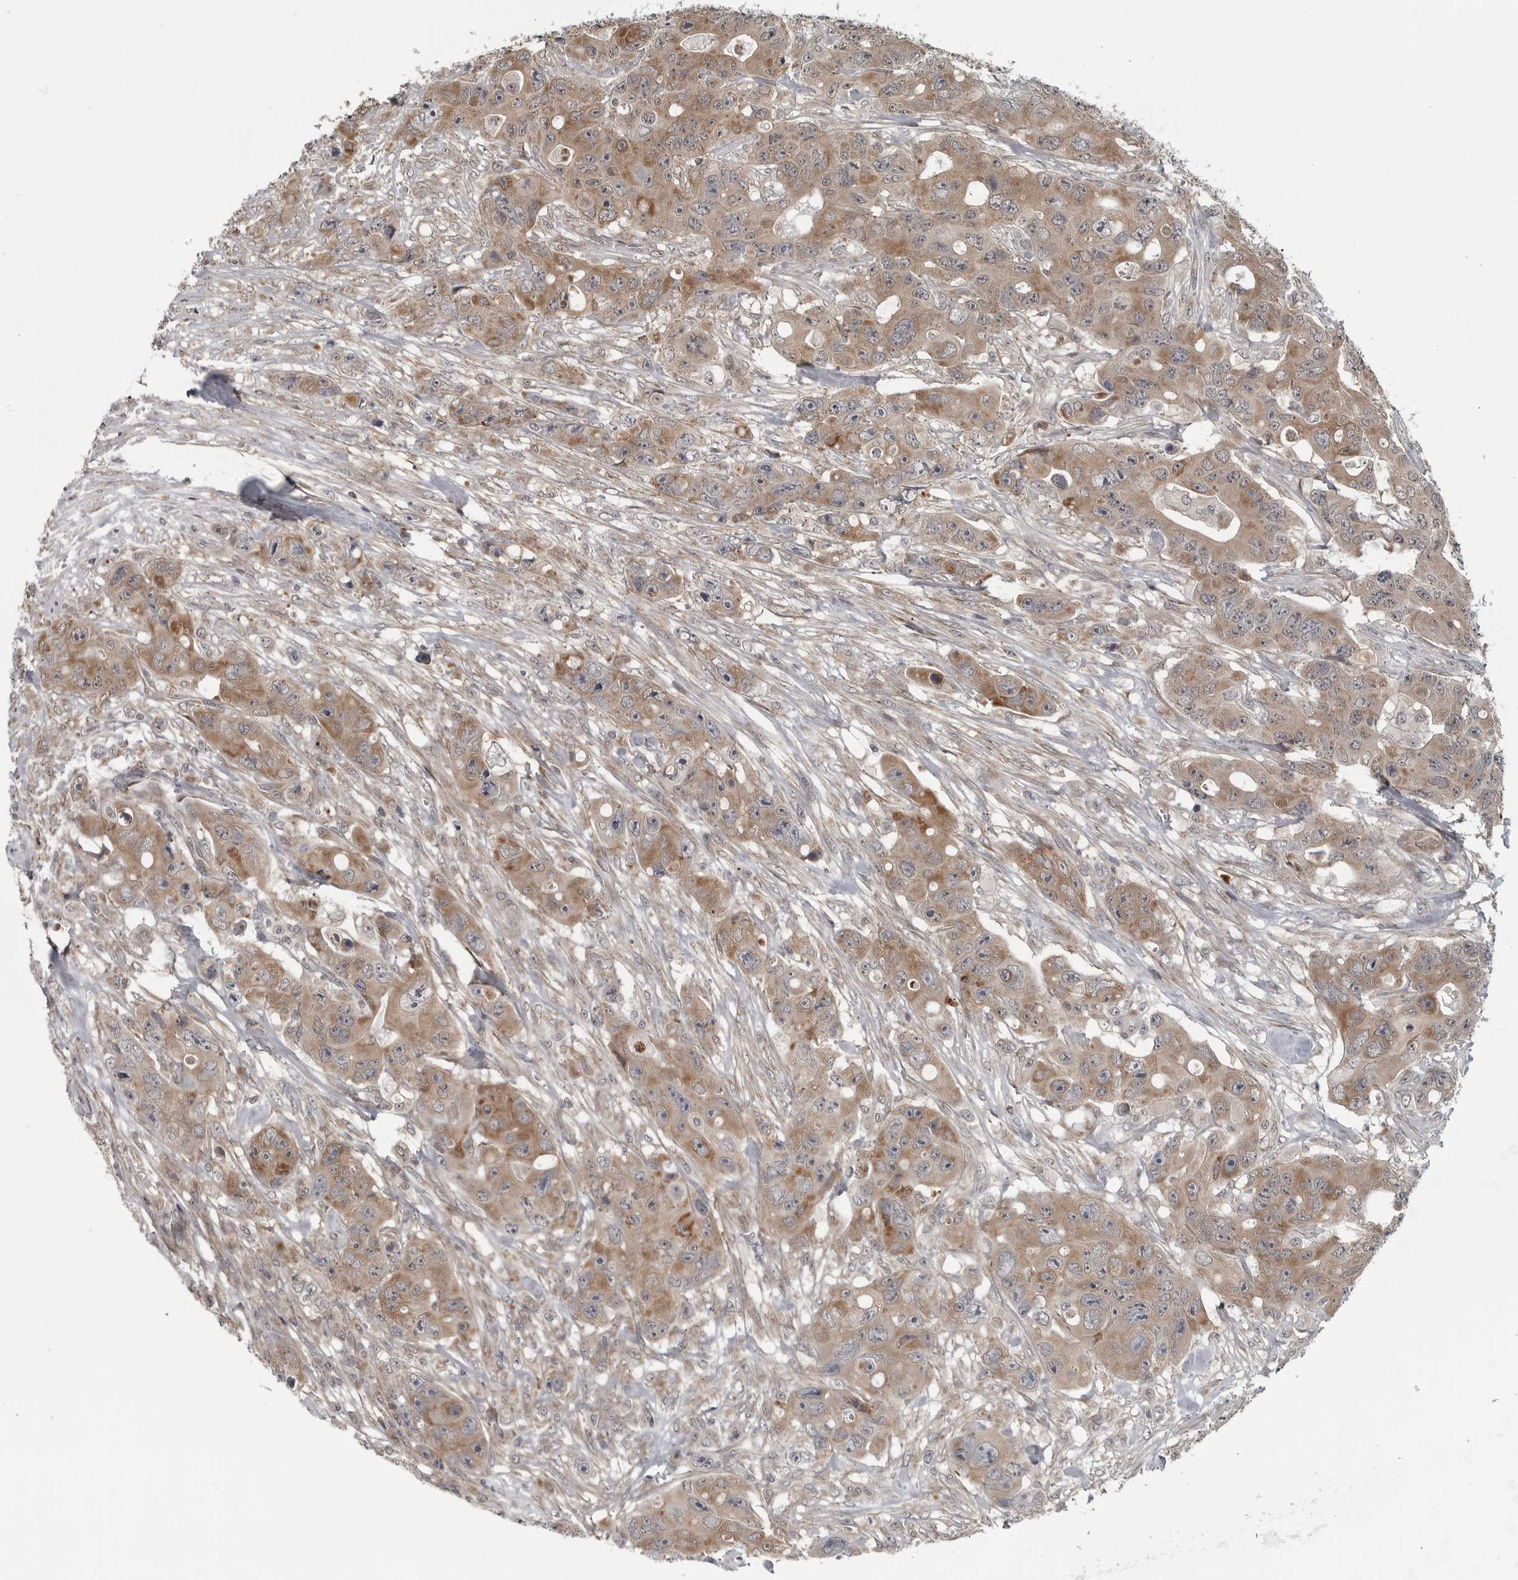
{"staining": {"intensity": "moderate", "quantity": ">75%", "location": "cytoplasmic/membranous"}, "tissue": "colorectal cancer", "cell_type": "Tumor cells", "image_type": "cancer", "snomed": [{"axis": "morphology", "description": "Adenocarcinoma, NOS"}, {"axis": "topography", "description": "Colon"}], "caption": "High-magnification brightfield microscopy of colorectal cancer stained with DAB (brown) and counterstained with hematoxylin (blue). tumor cells exhibit moderate cytoplasmic/membranous staining is seen in approximately>75% of cells.", "gene": "FAAP100", "patient": {"sex": "female", "age": 46}}